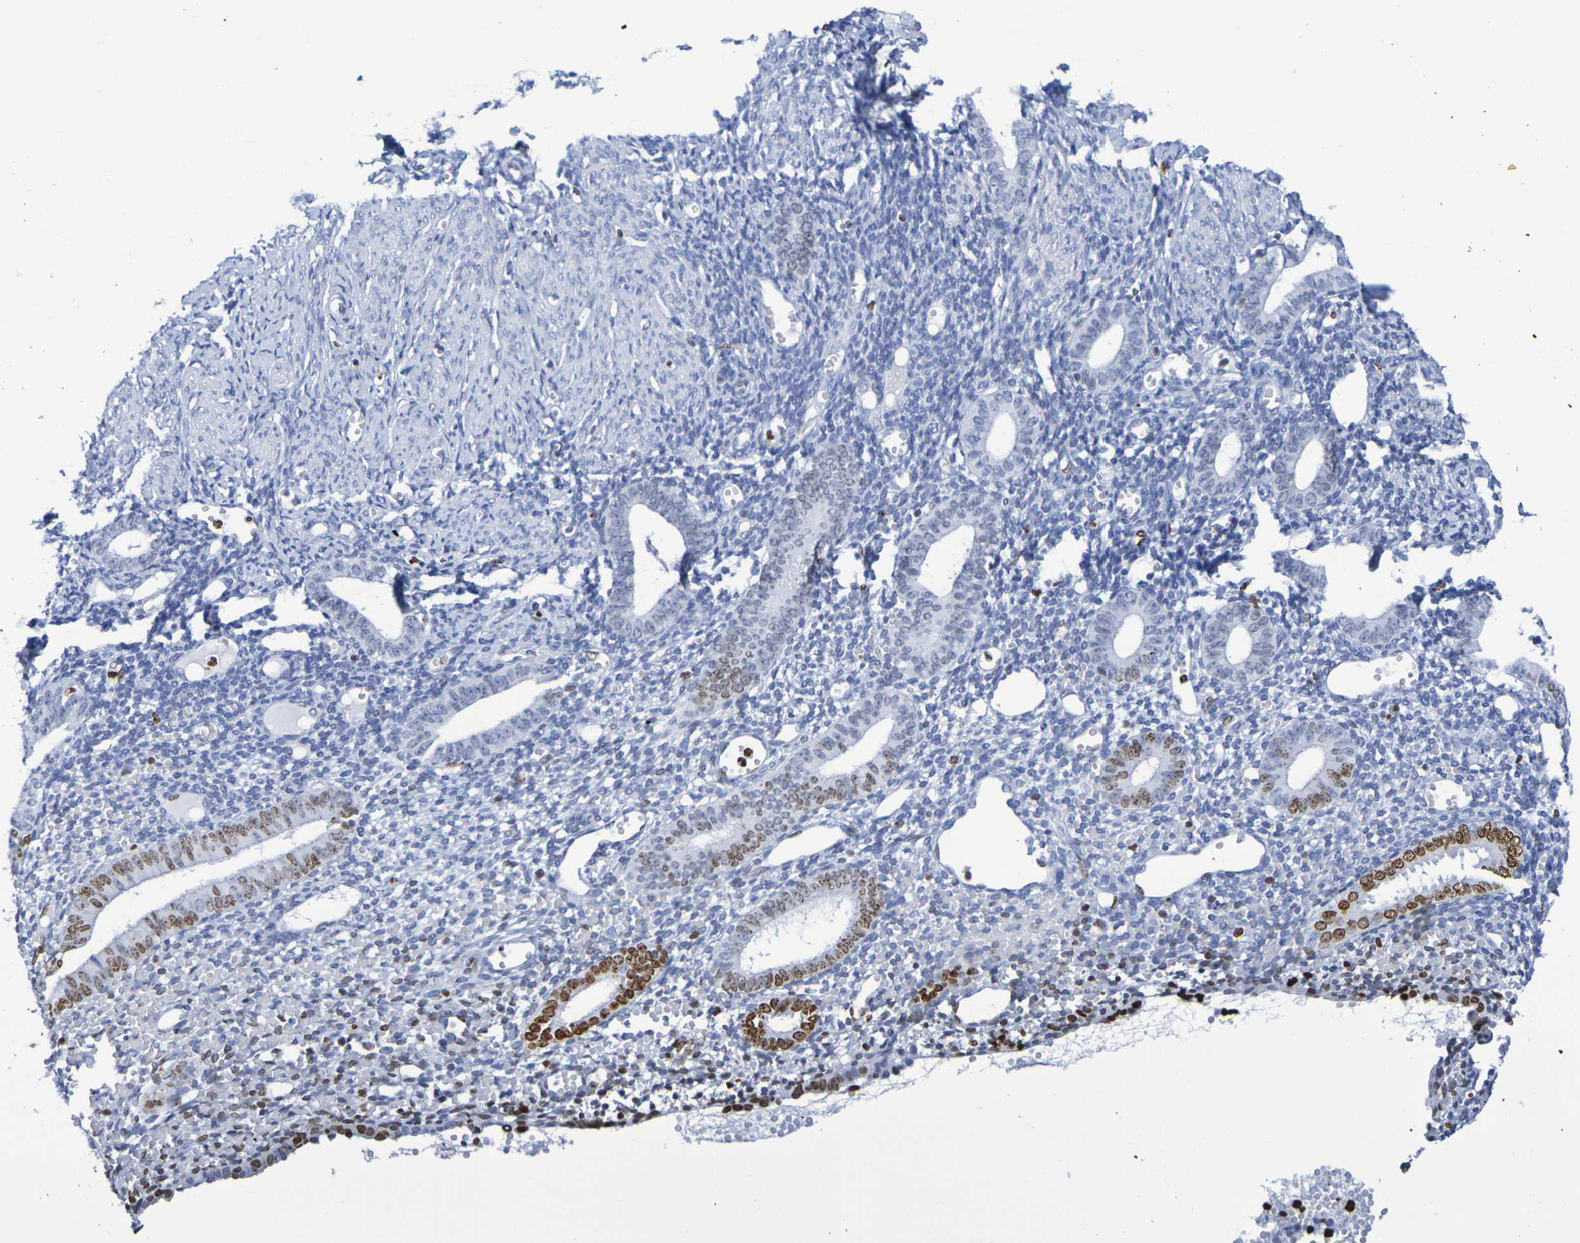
{"staining": {"intensity": "moderate", "quantity": "<25%", "location": "nuclear"}, "tissue": "endometrium", "cell_type": "Cells in endometrial stroma", "image_type": "normal", "snomed": [{"axis": "morphology", "description": "Normal tissue, NOS"}, {"axis": "topography", "description": "Endometrium"}], "caption": "High-power microscopy captured an IHC histopathology image of benign endometrium, revealing moderate nuclear staining in approximately <25% of cells in endometrial stroma.", "gene": "H1", "patient": {"sex": "female", "age": 50}}